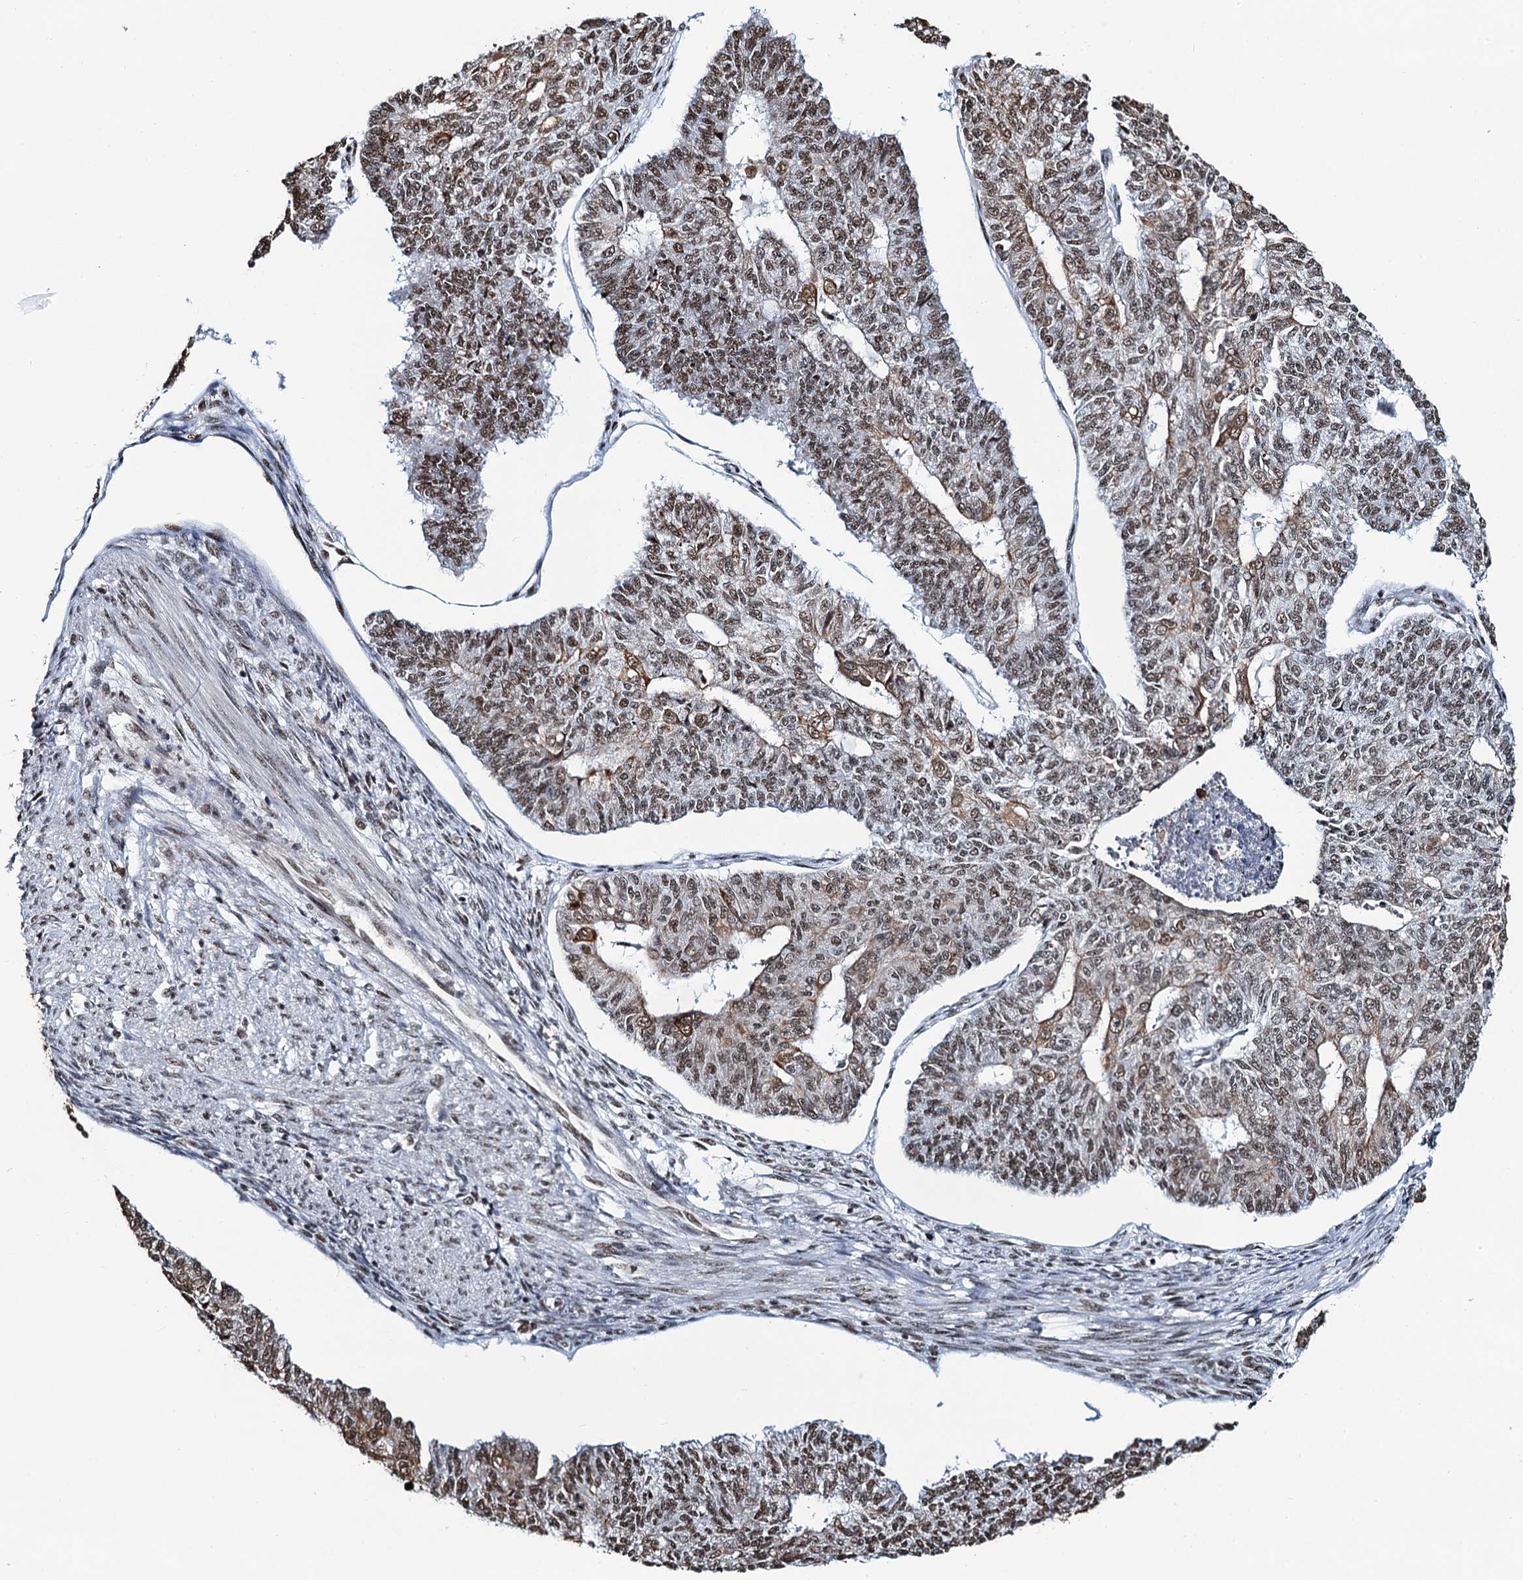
{"staining": {"intensity": "moderate", "quantity": "25%-75%", "location": "nuclear"}, "tissue": "endometrial cancer", "cell_type": "Tumor cells", "image_type": "cancer", "snomed": [{"axis": "morphology", "description": "Adenocarcinoma, NOS"}, {"axis": "topography", "description": "Endometrium"}], "caption": "DAB (3,3'-diaminobenzidine) immunohistochemical staining of endometrial adenocarcinoma displays moderate nuclear protein staining in about 25%-75% of tumor cells.", "gene": "ZNF609", "patient": {"sex": "female", "age": 32}}